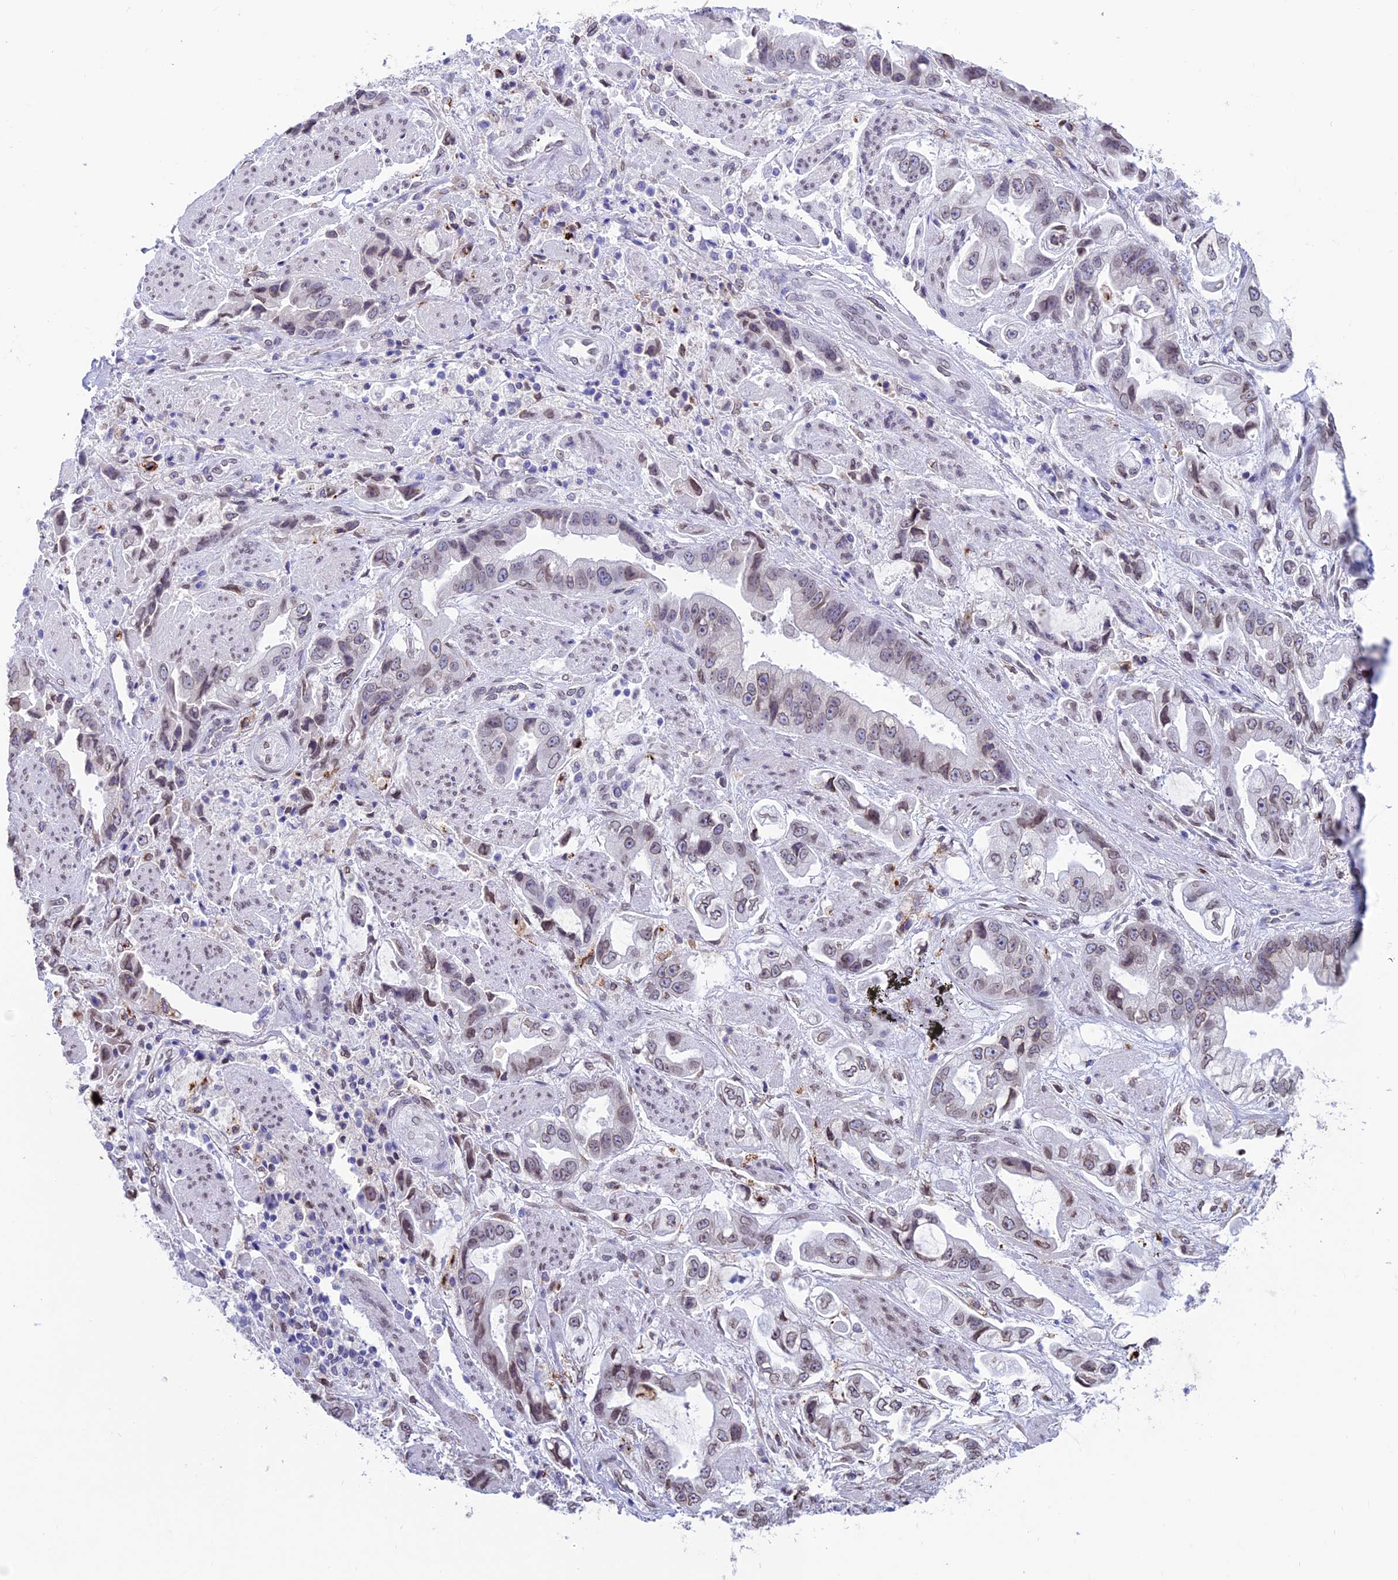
{"staining": {"intensity": "weak", "quantity": "<25%", "location": "cytoplasmic/membranous,nuclear"}, "tissue": "stomach cancer", "cell_type": "Tumor cells", "image_type": "cancer", "snomed": [{"axis": "morphology", "description": "Adenocarcinoma, NOS"}, {"axis": "topography", "description": "Stomach"}], "caption": "The image shows no significant staining in tumor cells of stomach adenocarcinoma.", "gene": "TMPRSS7", "patient": {"sex": "male", "age": 62}}